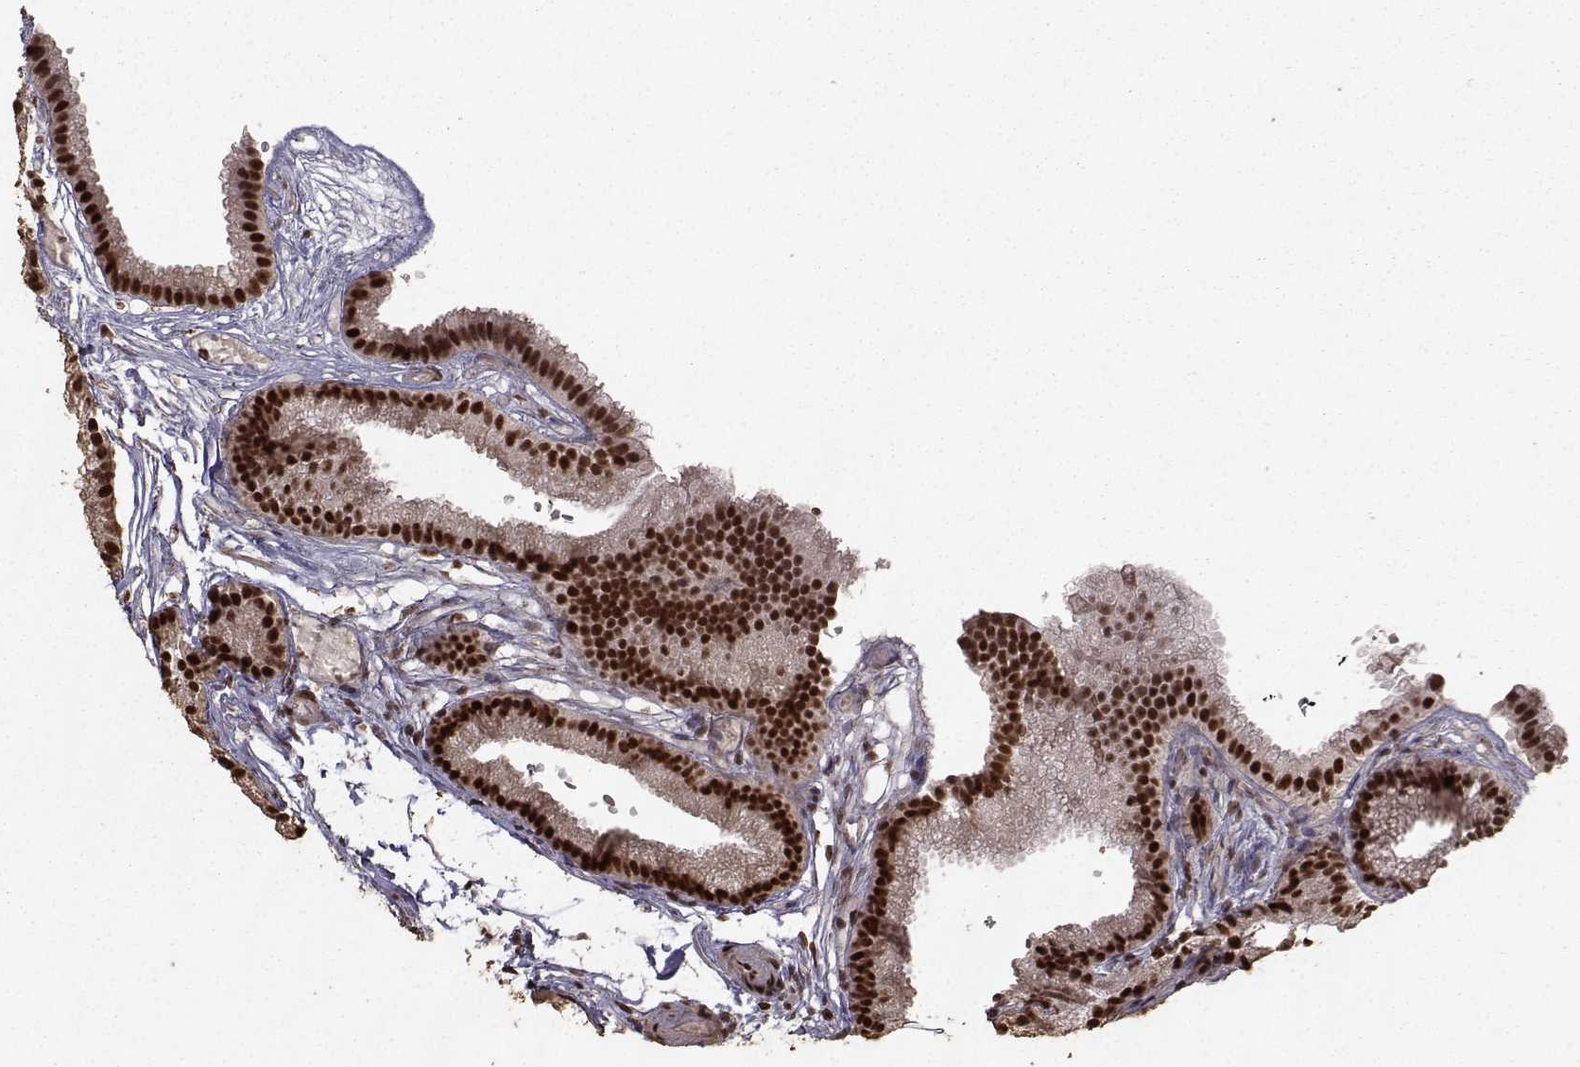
{"staining": {"intensity": "strong", "quantity": ">75%", "location": "cytoplasmic/membranous,nuclear"}, "tissue": "gallbladder", "cell_type": "Glandular cells", "image_type": "normal", "snomed": [{"axis": "morphology", "description": "Normal tissue, NOS"}, {"axis": "topography", "description": "Gallbladder"}], "caption": "Protein analysis of benign gallbladder shows strong cytoplasmic/membranous,nuclear expression in approximately >75% of glandular cells.", "gene": "SF1", "patient": {"sex": "female", "age": 45}}